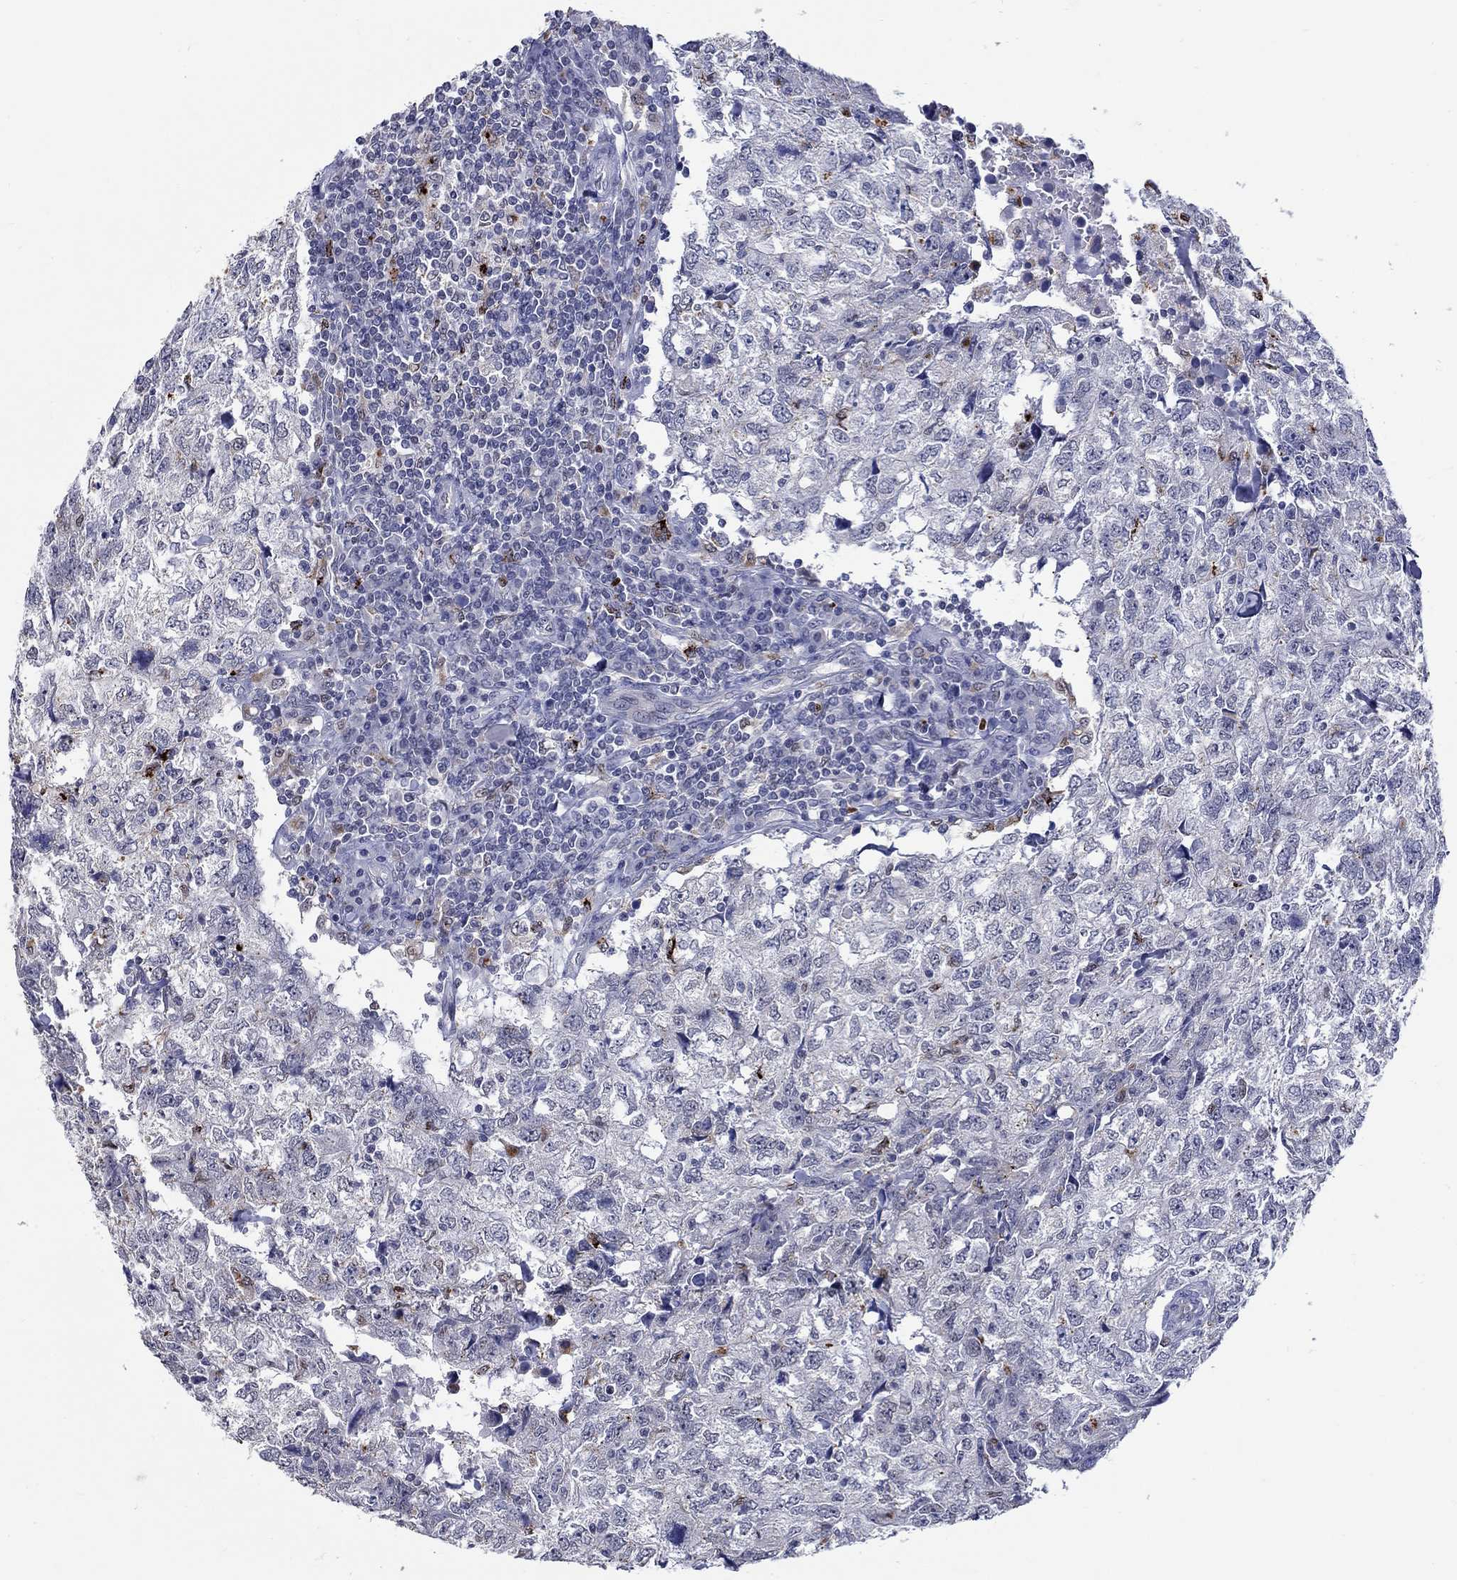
{"staining": {"intensity": "negative", "quantity": "none", "location": "none"}, "tissue": "breast cancer", "cell_type": "Tumor cells", "image_type": "cancer", "snomed": [{"axis": "morphology", "description": "Duct carcinoma"}, {"axis": "topography", "description": "Breast"}], "caption": "IHC image of breast infiltrating ductal carcinoma stained for a protein (brown), which demonstrates no expression in tumor cells.", "gene": "GATA2", "patient": {"sex": "female", "age": 30}}